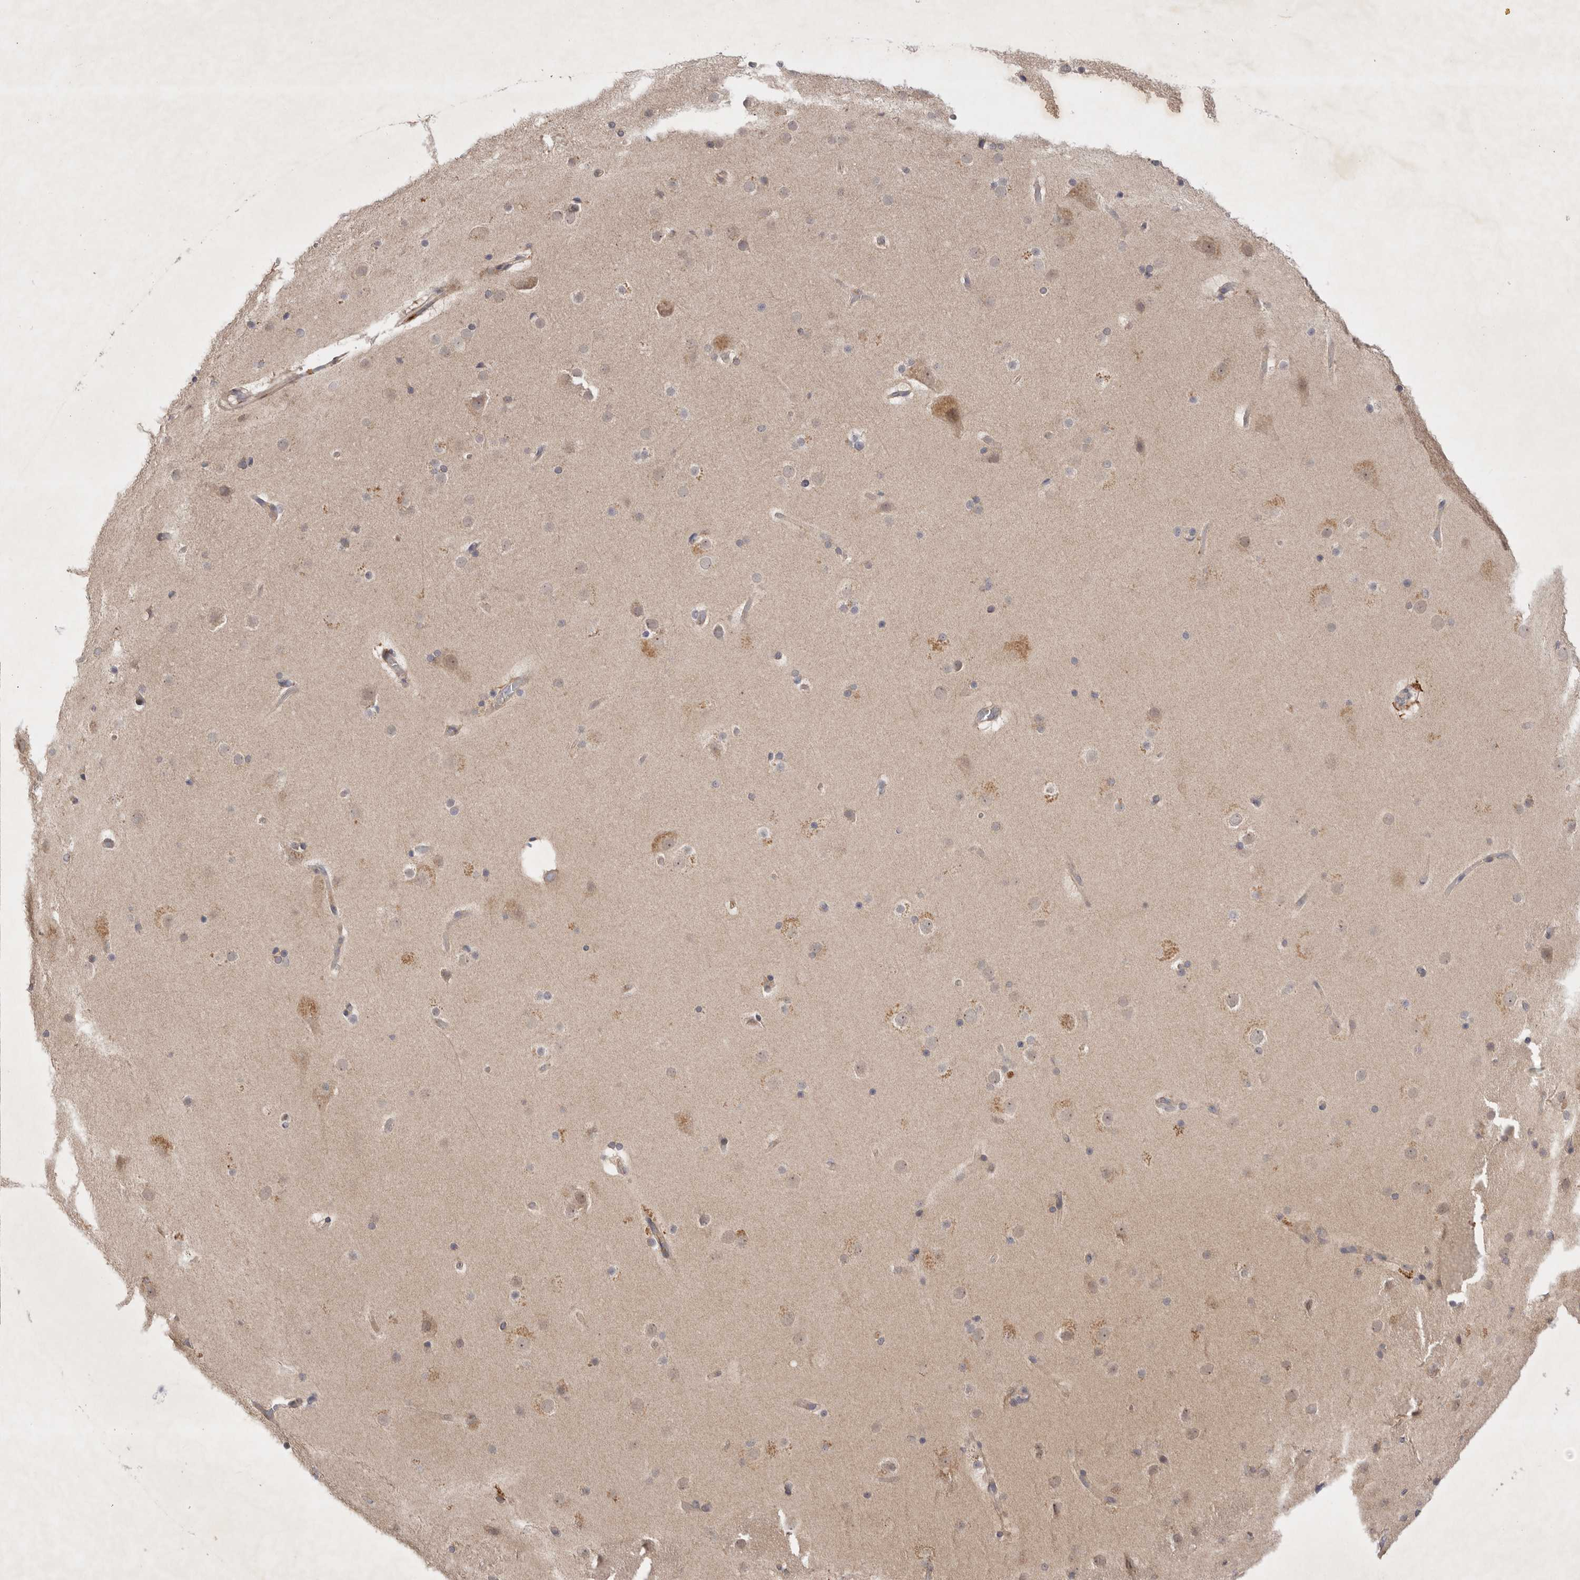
{"staining": {"intensity": "negative", "quantity": "none", "location": "none"}, "tissue": "cerebral cortex", "cell_type": "Endothelial cells", "image_type": "normal", "snomed": [{"axis": "morphology", "description": "Normal tissue, NOS"}, {"axis": "topography", "description": "Cerebral cortex"}], "caption": "High power microscopy micrograph of an immunohistochemistry micrograph of benign cerebral cortex, revealing no significant staining in endothelial cells. (Immunohistochemistry, brightfield microscopy, high magnification).", "gene": "PTPDC1", "patient": {"sex": "male", "age": 57}}